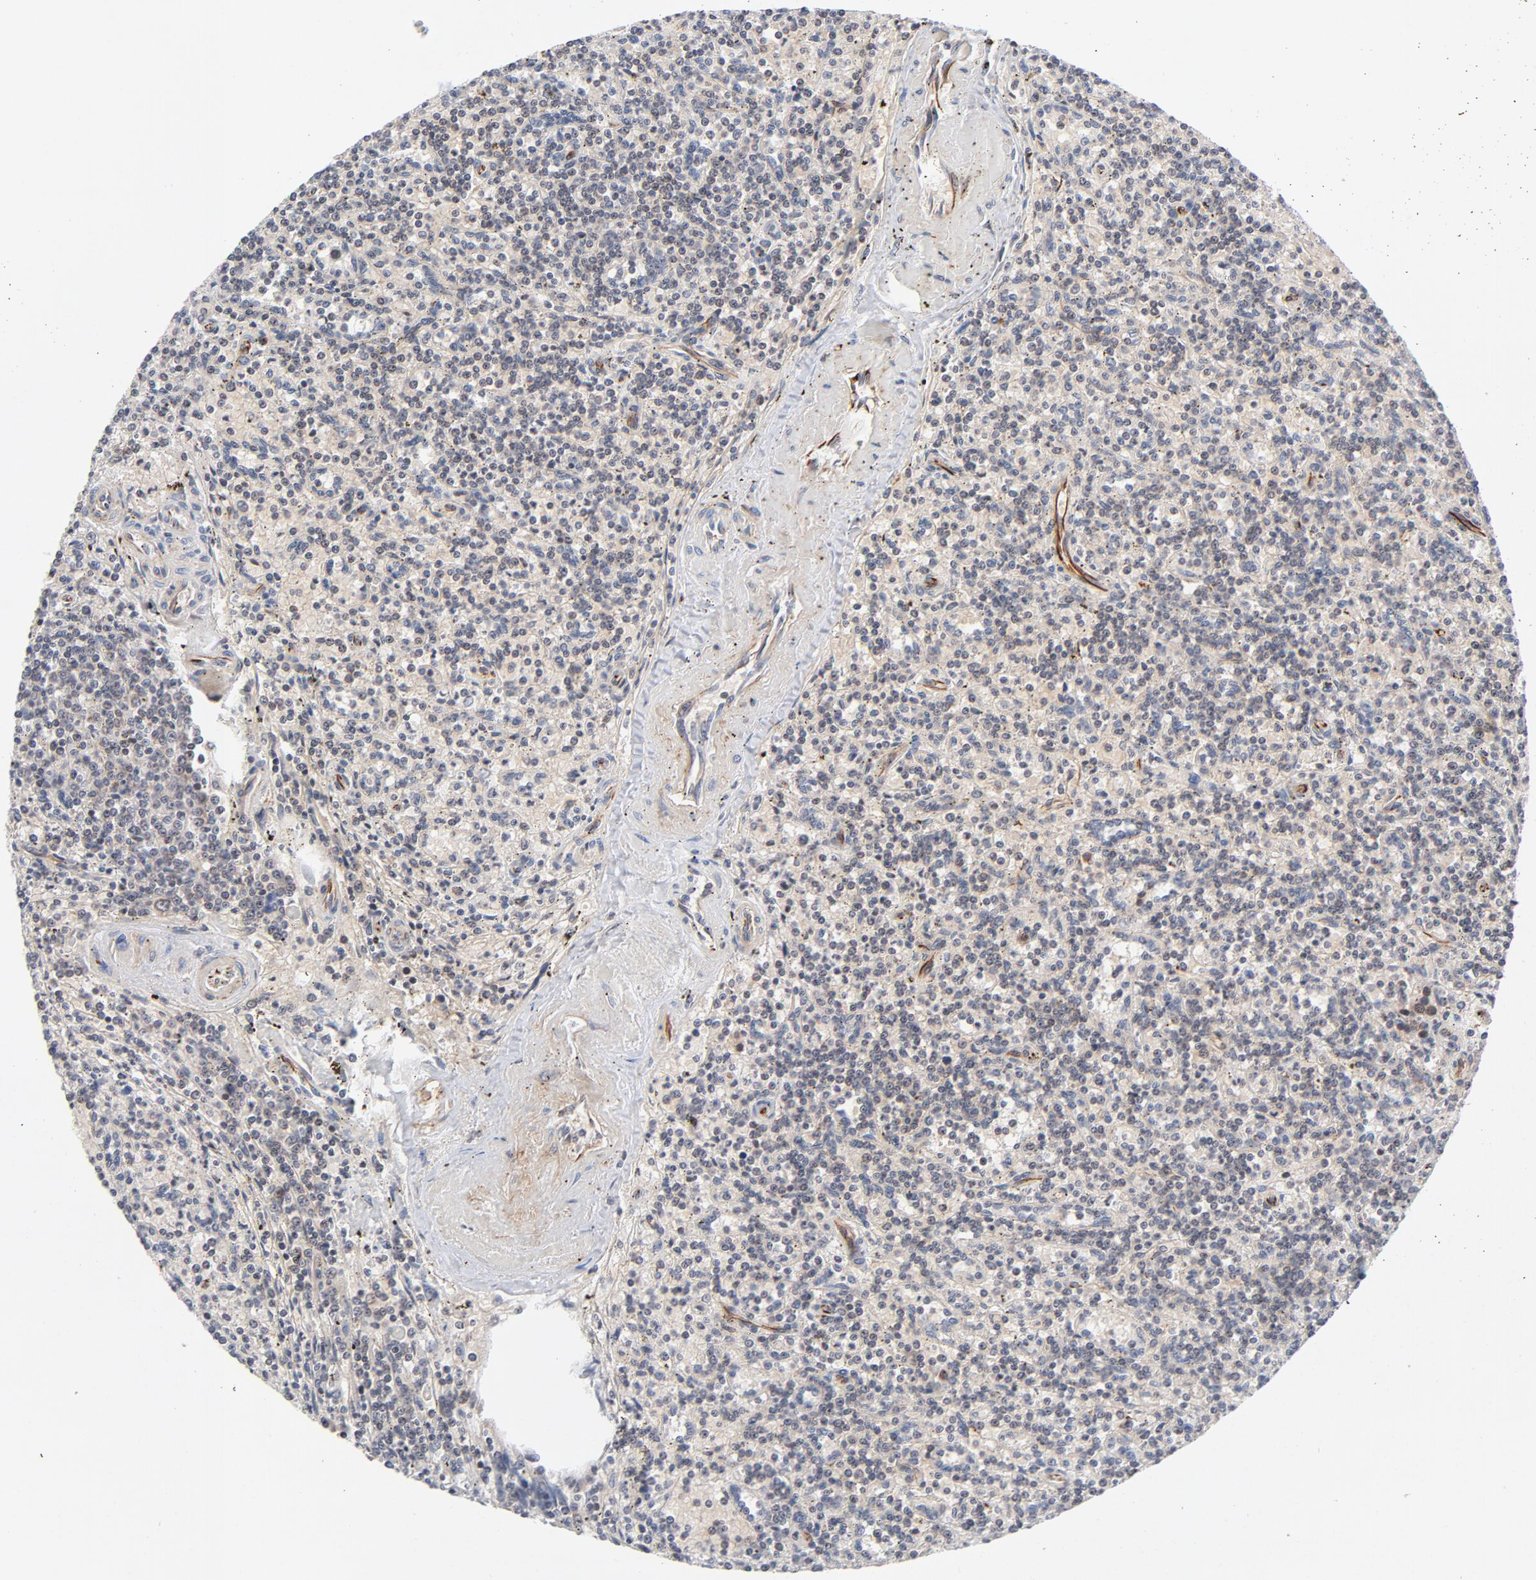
{"staining": {"intensity": "weak", "quantity": "25%-75%", "location": "cytoplasmic/membranous"}, "tissue": "lymphoma", "cell_type": "Tumor cells", "image_type": "cancer", "snomed": [{"axis": "morphology", "description": "Malignant lymphoma, non-Hodgkin's type, Low grade"}, {"axis": "topography", "description": "Spleen"}], "caption": "Malignant lymphoma, non-Hodgkin's type (low-grade) stained with immunohistochemistry reveals weak cytoplasmic/membranous positivity in about 25%-75% of tumor cells.", "gene": "DNAAF2", "patient": {"sex": "male", "age": 73}}